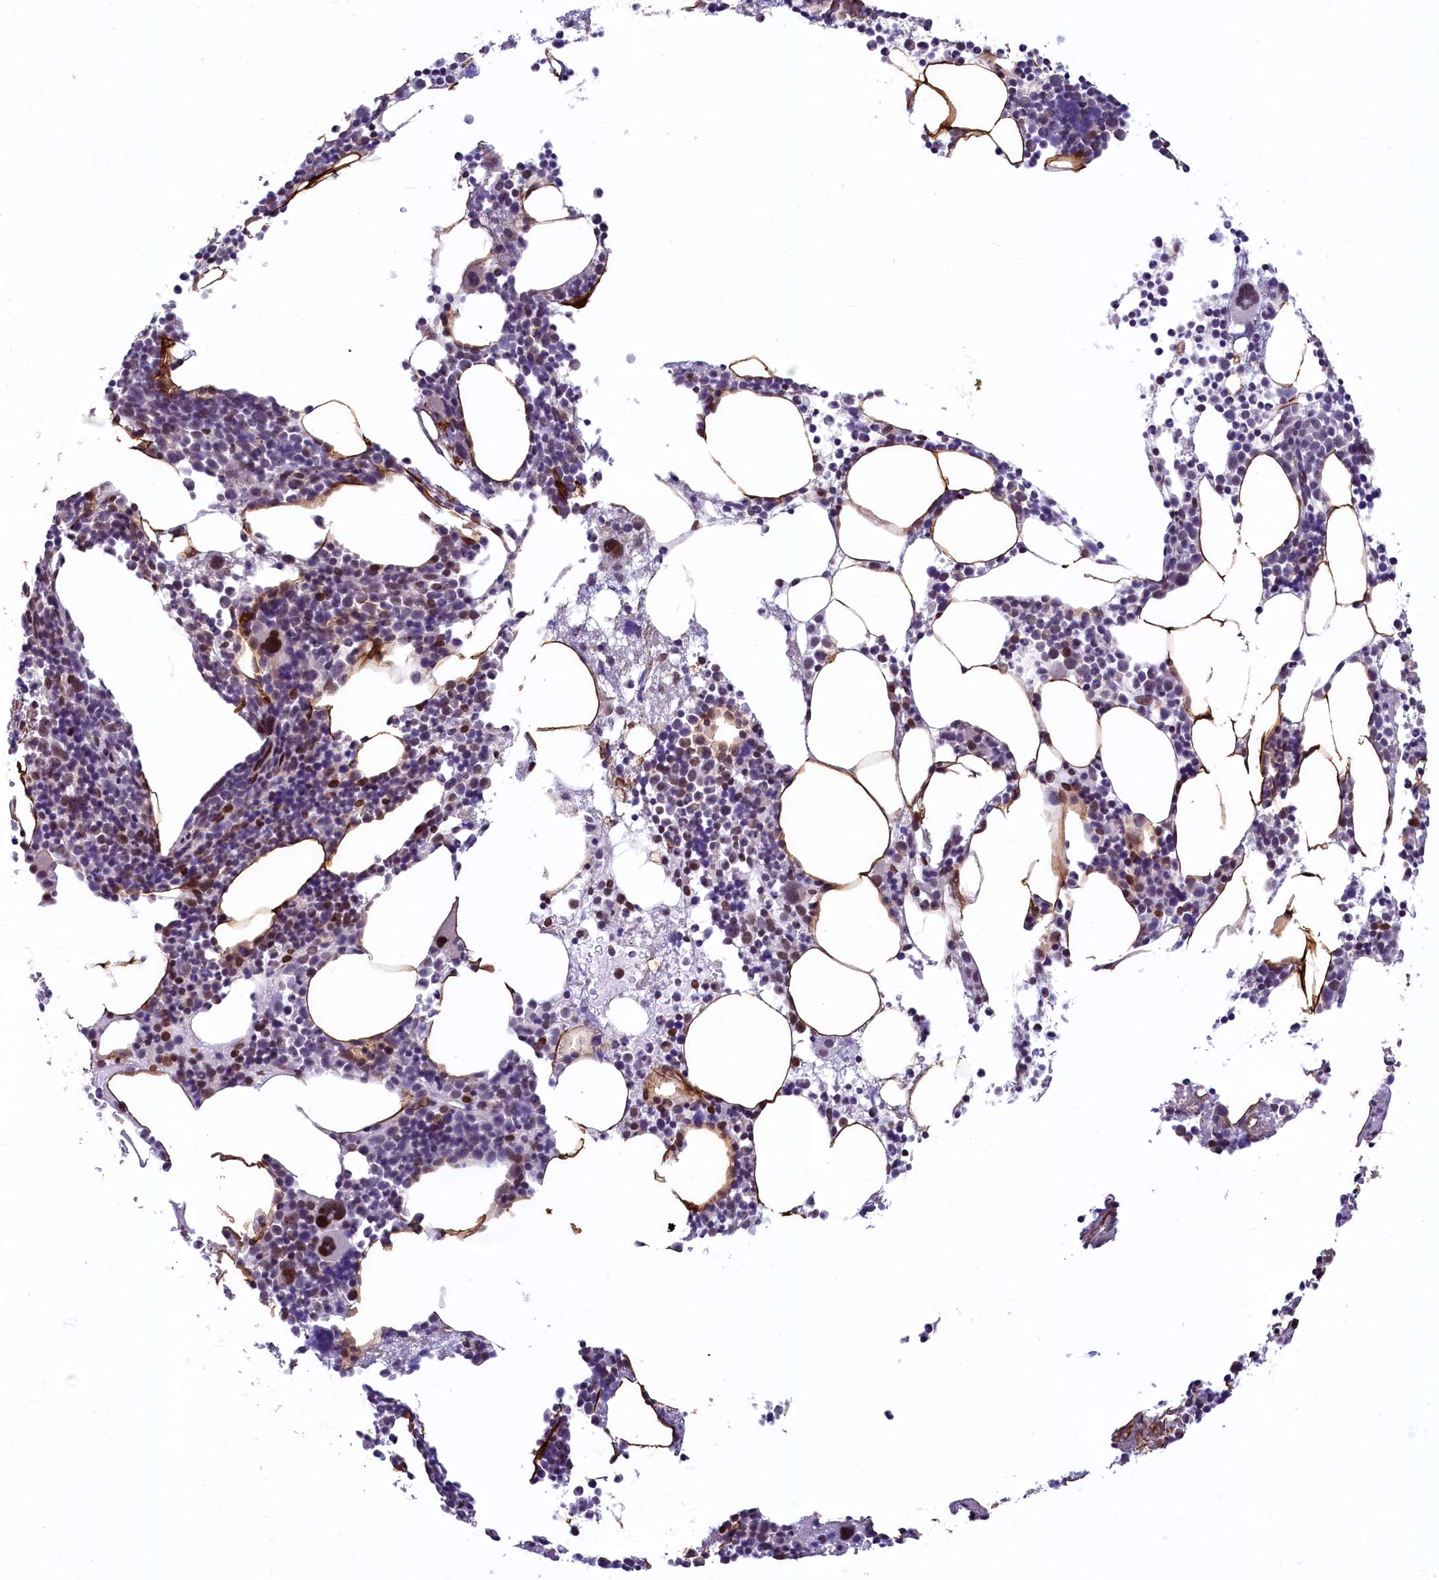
{"staining": {"intensity": "strong", "quantity": "<25%", "location": "nuclear"}, "tissue": "bone marrow", "cell_type": "Hematopoietic cells", "image_type": "normal", "snomed": [{"axis": "morphology", "description": "Normal tissue, NOS"}, {"axis": "topography", "description": "Bone marrow"}], "caption": "Immunohistochemical staining of normal human bone marrow demonstrates strong nuclear protein expression in approximately <25% of hematopoietic cells.", "gene": "ANKS3", "patient": {"sex": "female", "age": 52}}